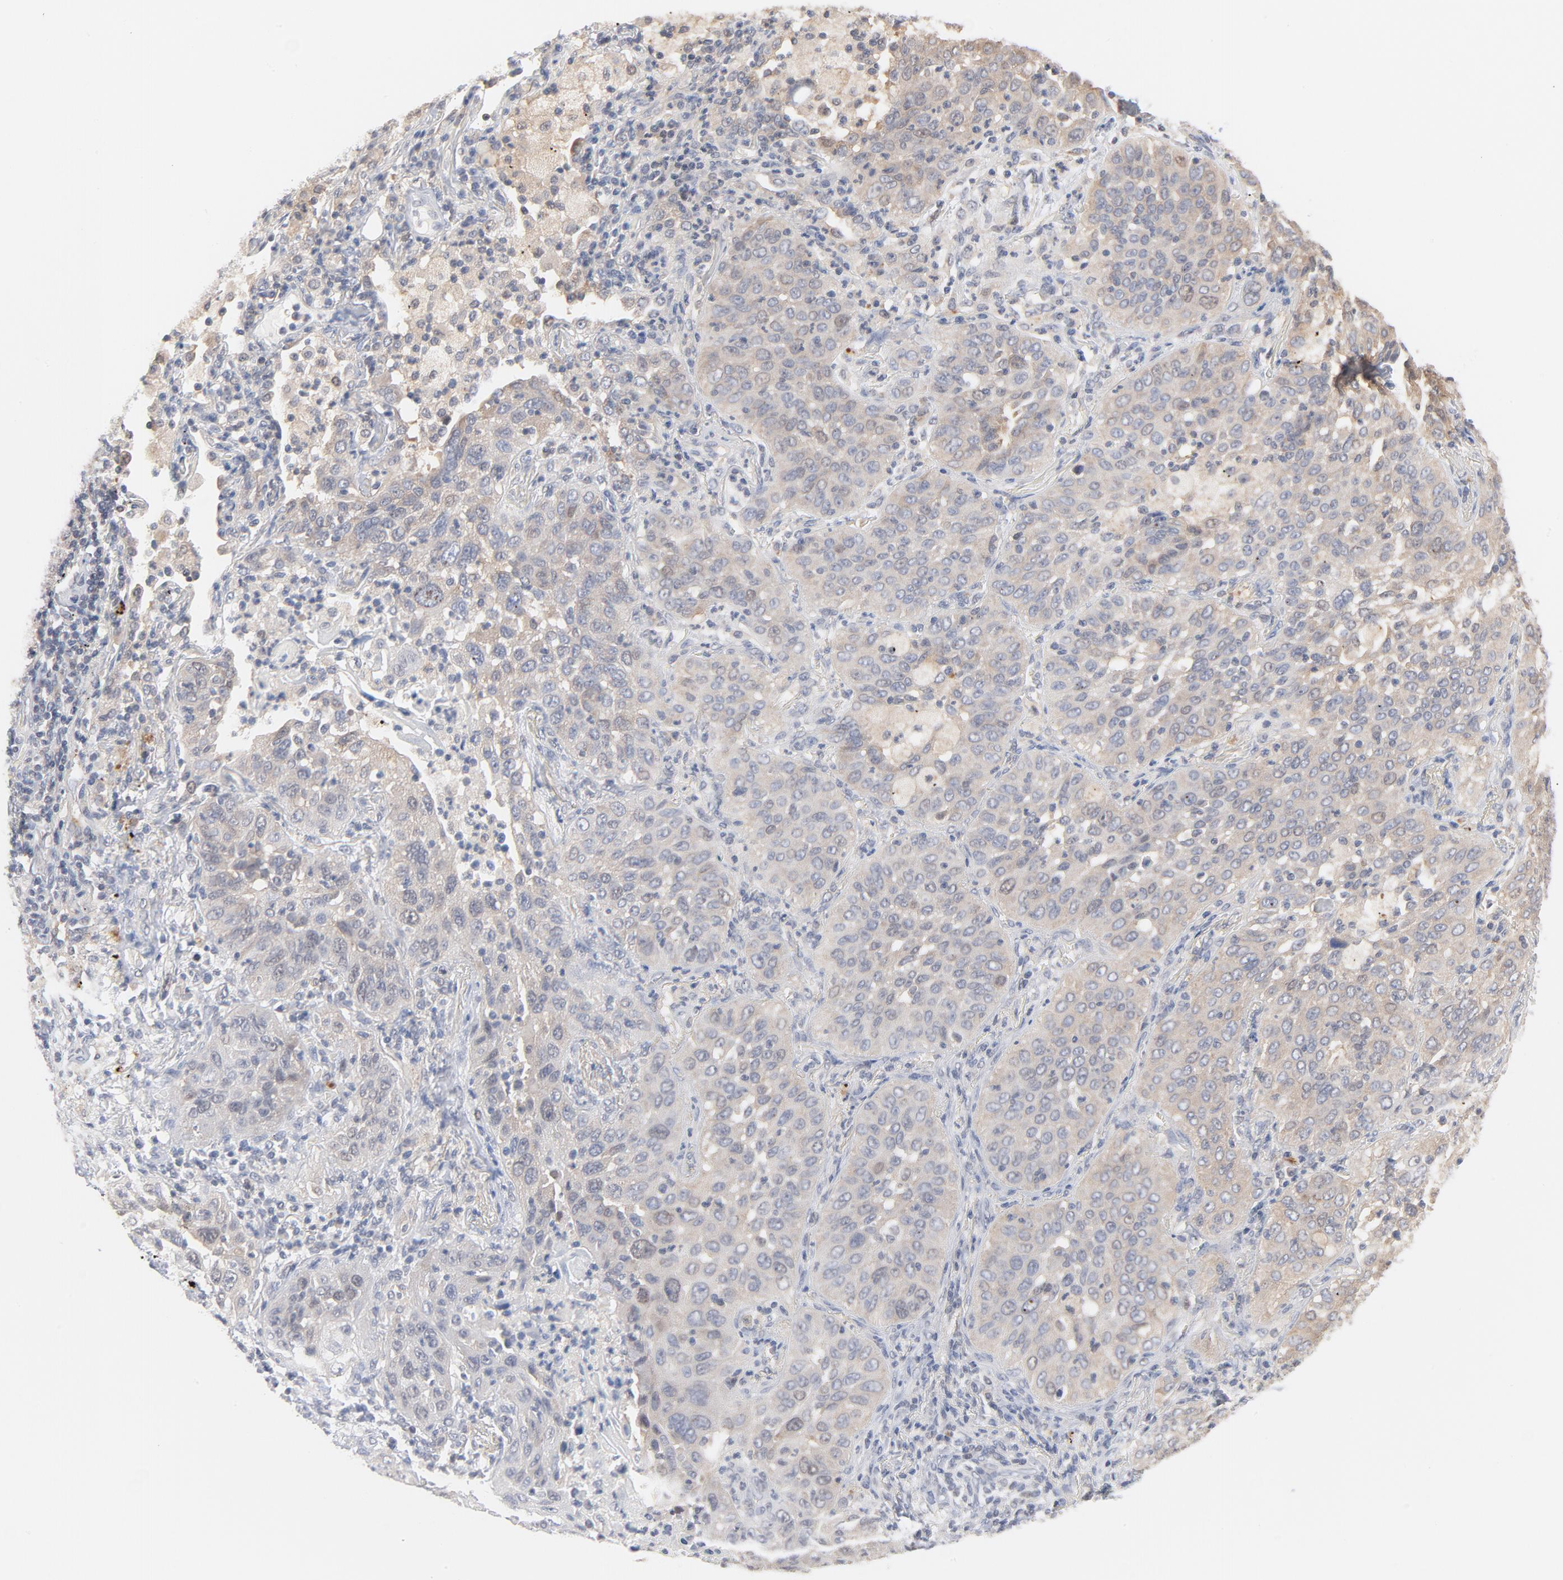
{"staining": {"intensity": "negative", "quantity": "none", "location": "none"}, "tissue": "lung cancer", "cell_type": "Tumor cells", "image_type": "cancer", "snomed": [{"axis": "morphology", "description": "Squamous cell carcinoma, NOS"}, {"axis": "topography", "description": "Lung"}], "caption": "IHC micrograph of lung cancer stained for a protein (brown), which displays no expression in tumor cells. Brightfield microscopy of immunohistochemistry stained with DAB (brown) and hematoxylin (blue), captured at high magnification.", "gene": "UBL4A", "patient": {"sex": "female", "age": 67}}